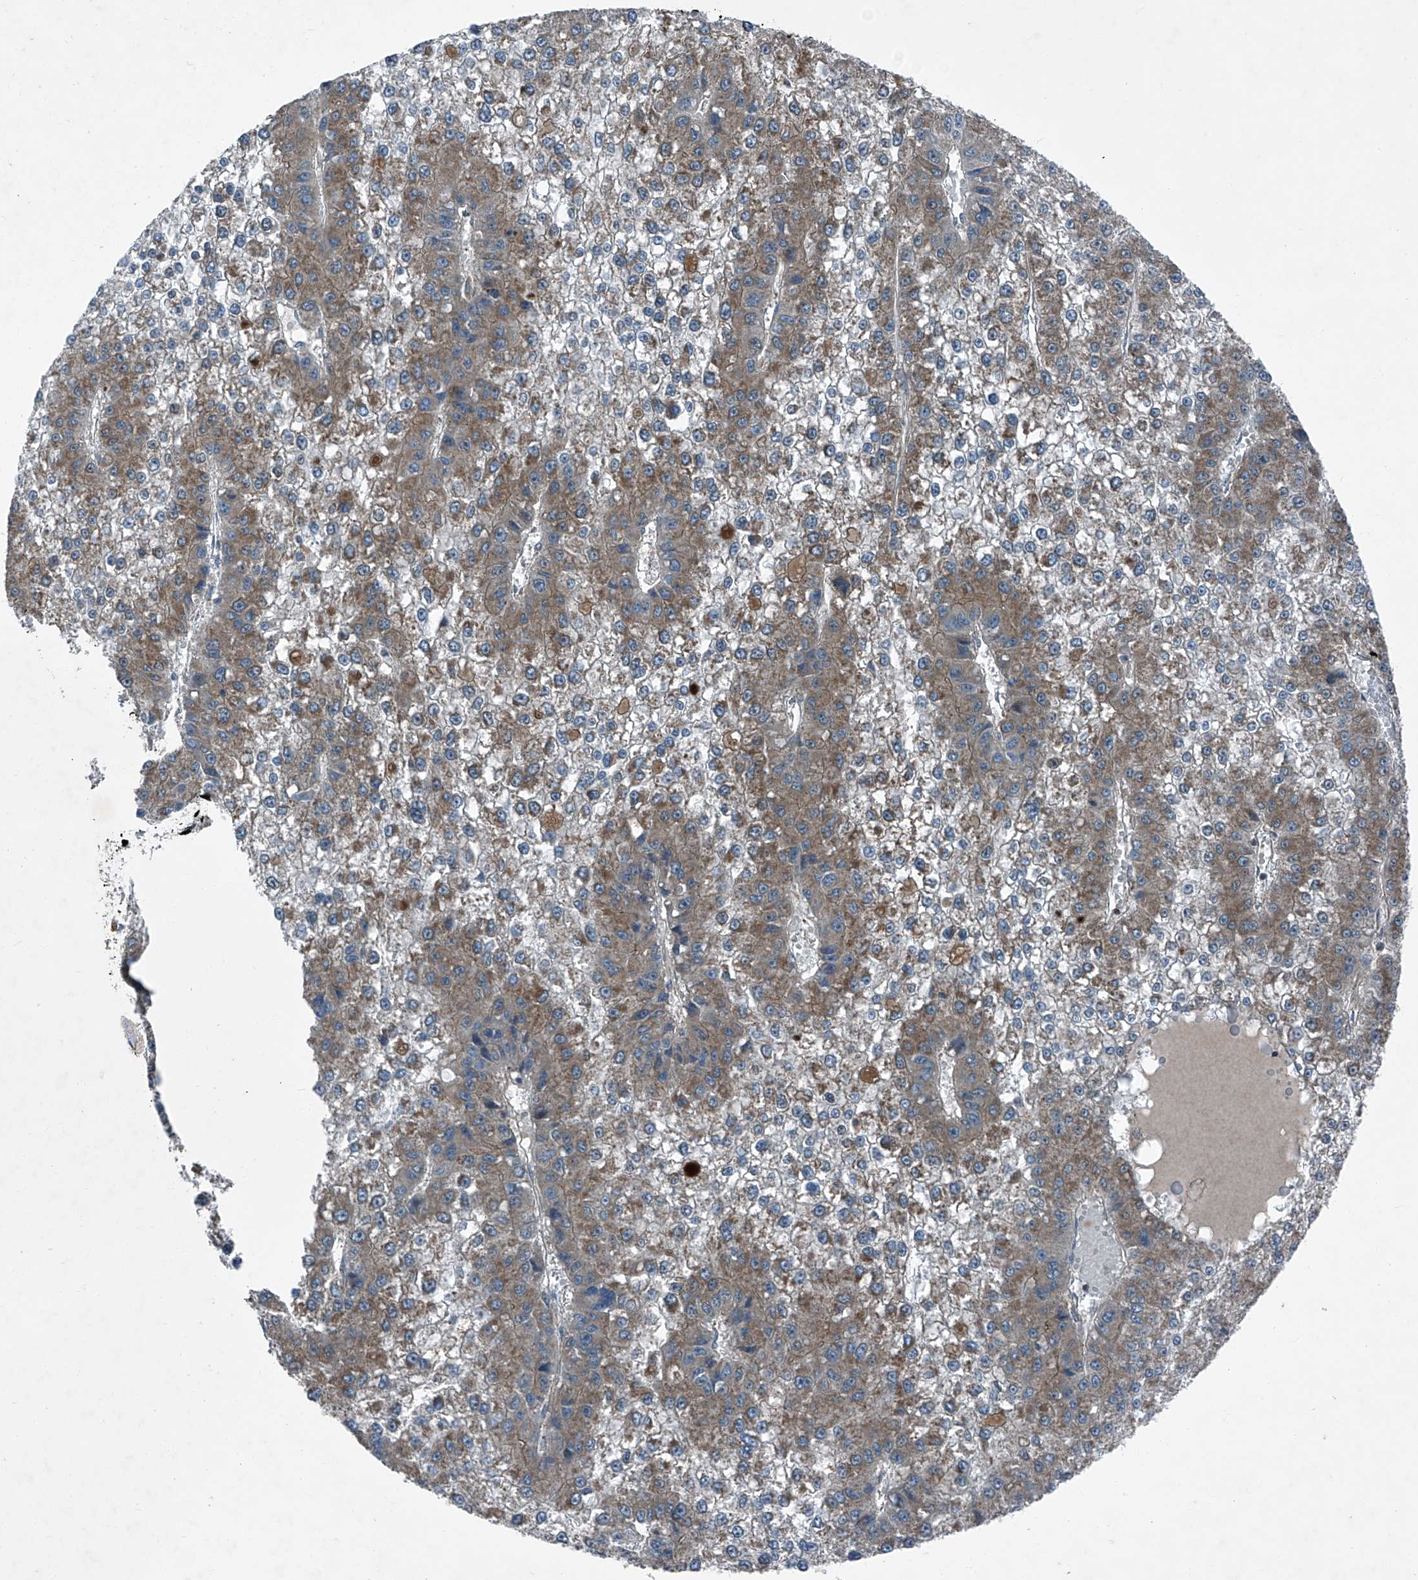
{"staining": {"intensity": "moderate", "quantity": "25%-75%", "location": "cytoplasmic/membranous"}, "tissue": "liver cancer", "cell_type": "Tumor cells", "image_type": "cancer", "snomed": [{"axis": "morphology", "description": "Carcinoma, Hepatocellular, NOS"}, {"axis": "topography", "description": "Liver"}], "caption": "Liver cancer (hepatocellular carcinoma) stained for a protein demonstrates moderate cytoplasmic/membranous positivity in tumor cells.", "gene": "SENP2", "patient": {"sex": "female", "age": 73}}